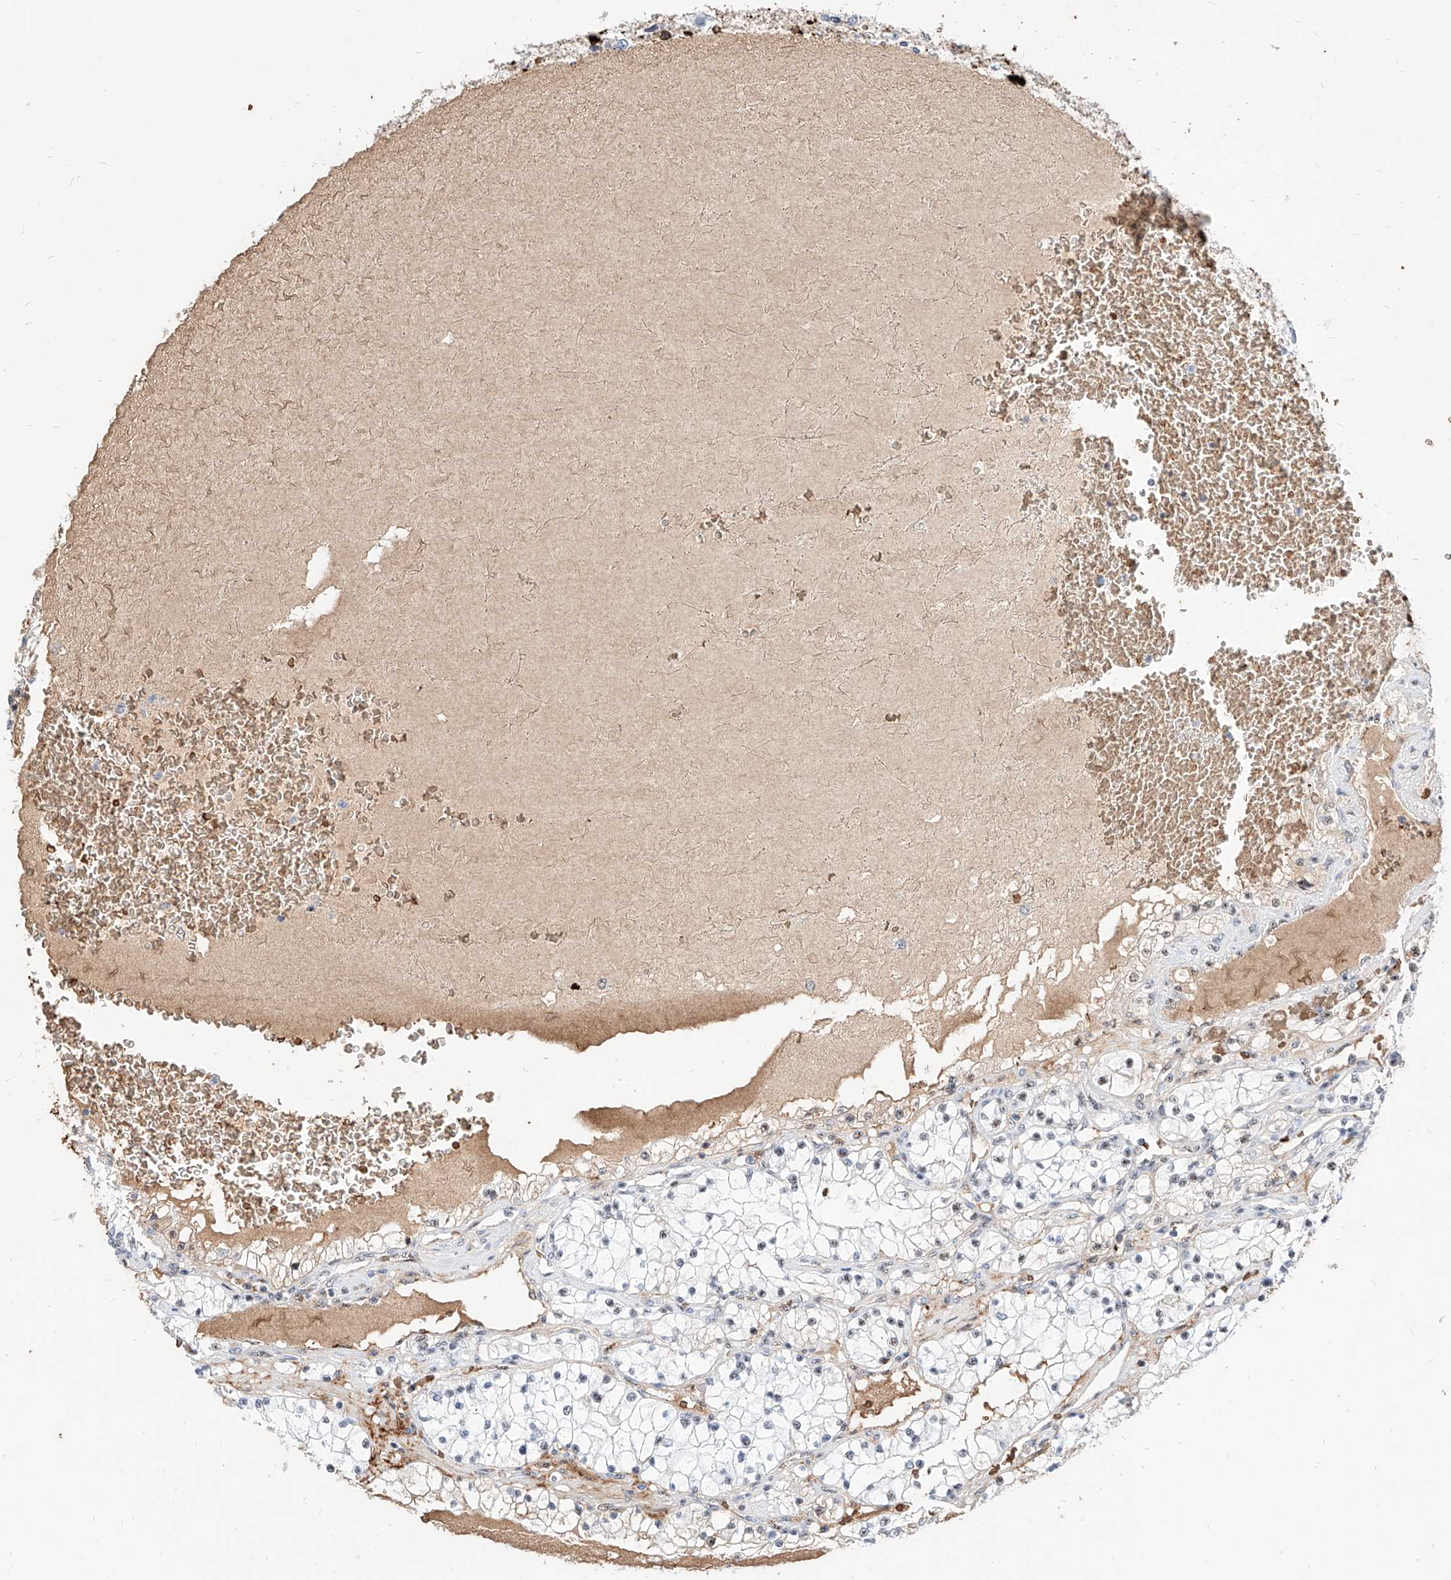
{"staining": {"intensity": "negative", "quantity": "none", "location": "none"}, "tissue": "renal cancer", "cell_type": "Tumor cells", "image_type": "cancer", "snomed": [{"axis": "morphology", "description": "Adenocarcinoma, NOS"}, {"axis": "topography", "description": "Kidney"}], "caption": "A high-resolution photomicrograph shows IHC staining of adenocarcinoma (renal), which exhibits no significant staining in tumor cells. Brightfield microscopy of IHC stained with DAB (3,3'-diaminobenzidine) (brown) and hematoxylin (blue), captured at high magnification.", "gene": "ZFP42", "patient": {"sex": "male", "age": 68}}